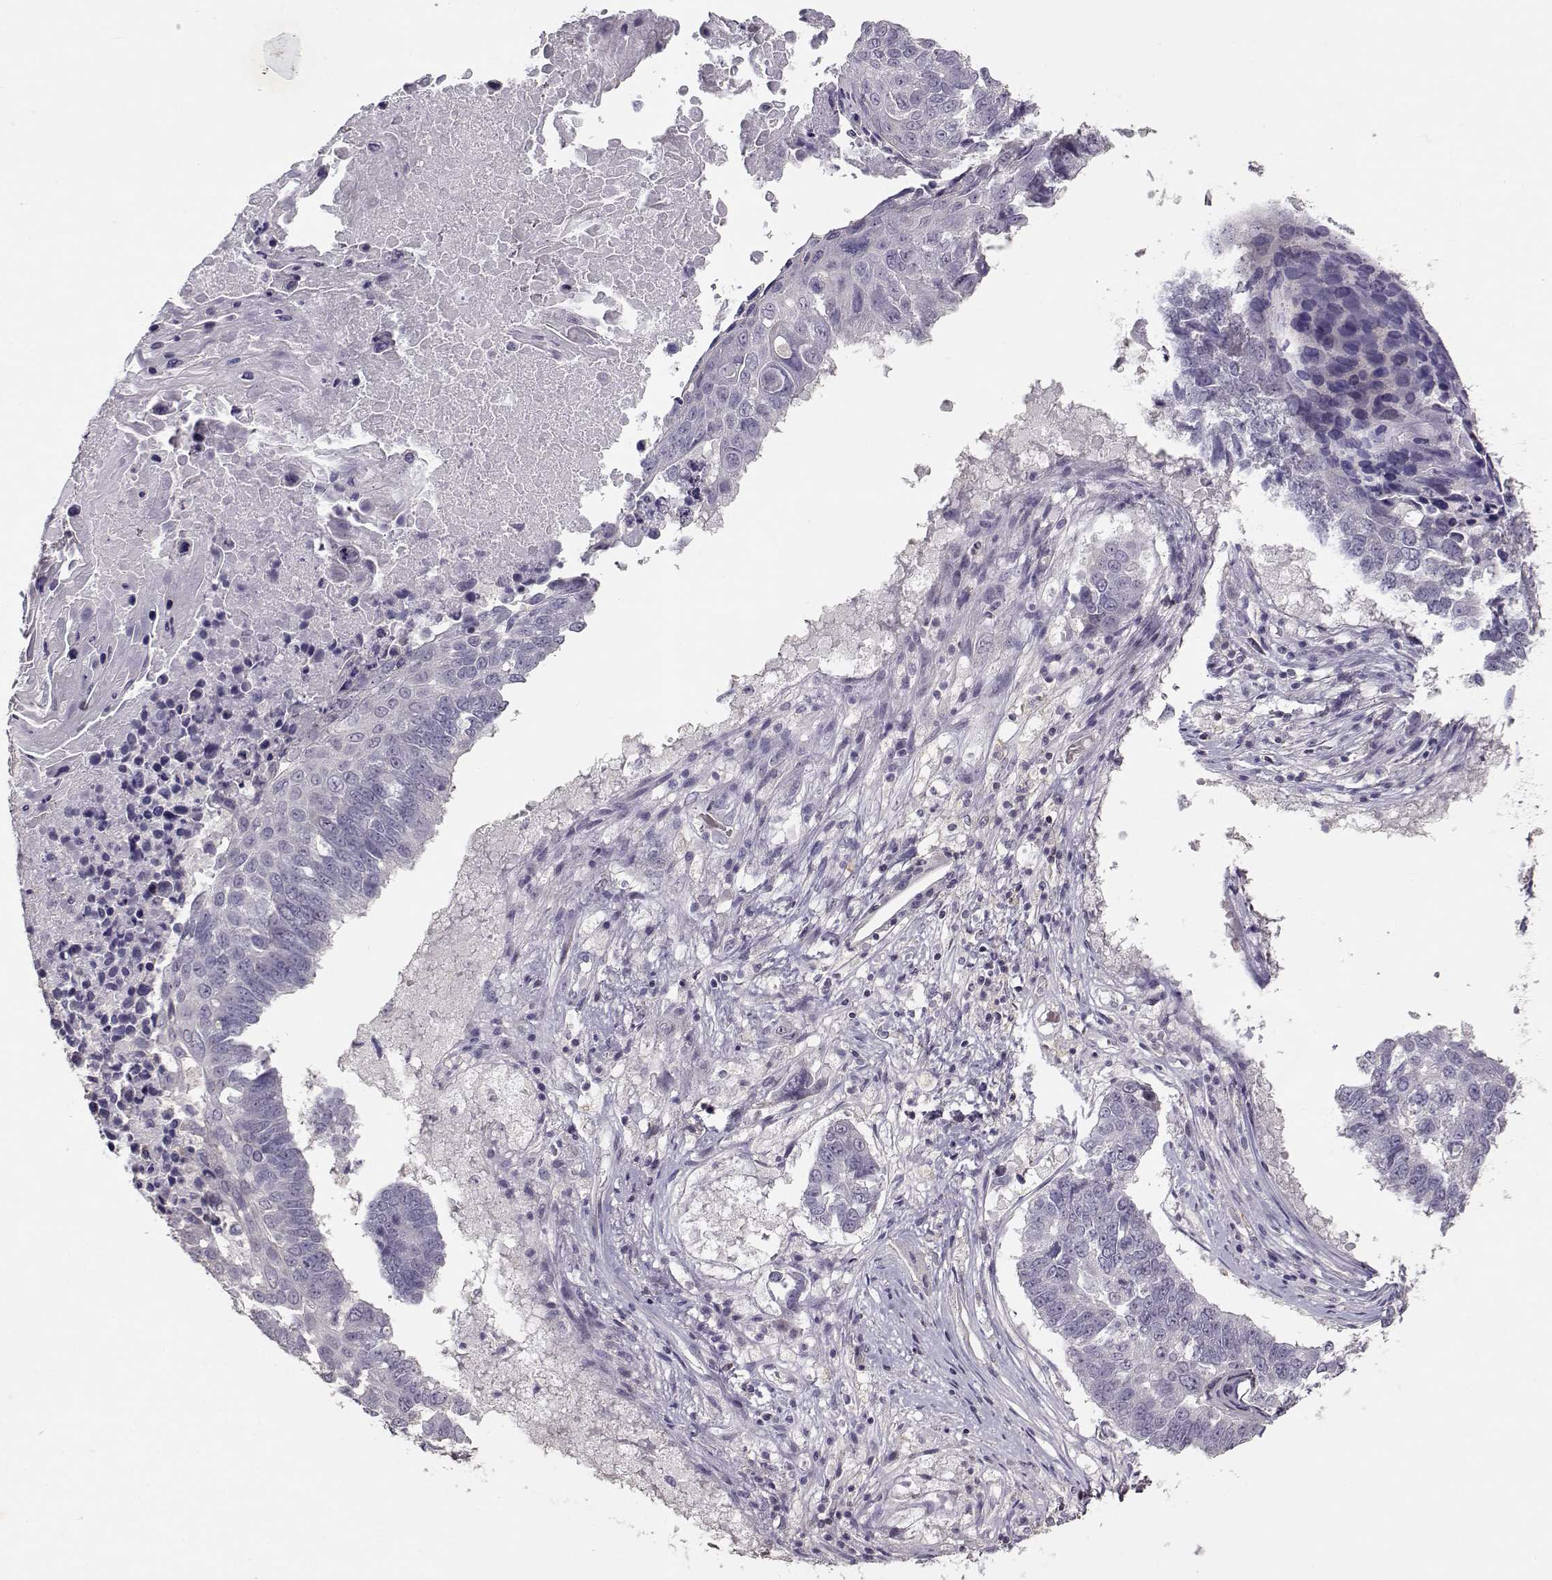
{"staining": {"intensity": "negative", "quantity": "none", "location": "none"}, "tissue": "lung cancer", "cell_type": "Tumor cells", "image_type": "cancer", "snomed": [{"axis": "morphology", "description": "Squamous cell carcinoma, NOS"}, {"axis": "topography", "description": "Lung"}], "caption": "An IHC image of lung cancer (squamous cell carcinoma) is shown. There is no staining in tumor cells of lung cancer (squamous cell carcinoma).", "gene": "UROC1", "patient": {"sex": "male", "age": 73}}